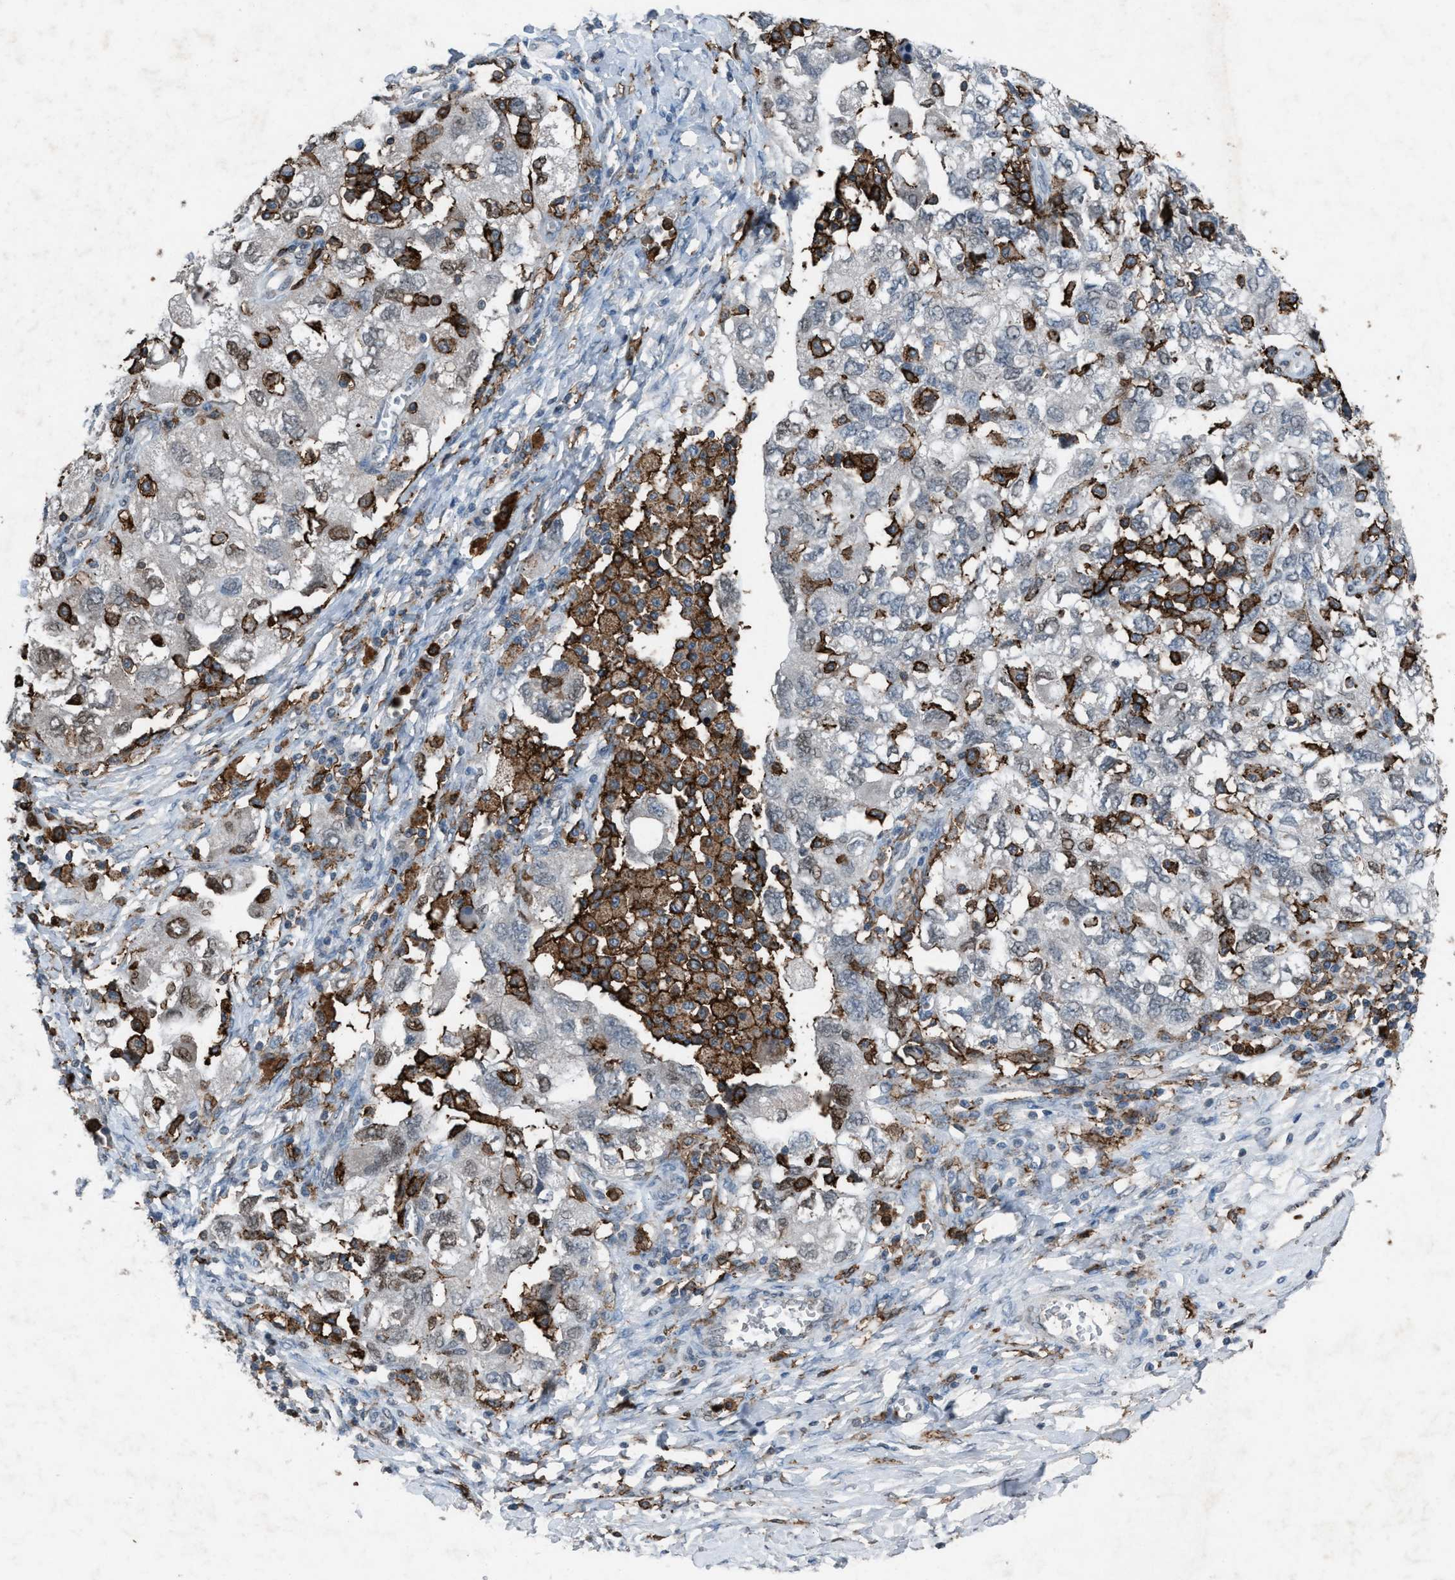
{"staining": {"intensity": "weak", "quantity": "<25%", "location": "cytoplasmic/membranous"}, "tissue": "ovarian cancer", "cell_type": "Tumor cells", "image_type": "cancer", "snomed": [{"axis": "morphology", "description": "Carcinoma, NOS"}, {"axis": "morphology", "description": "Cystadenocarcinoma, serous, NOS"}, {"axis": "topography", "description": "Ovary"}], "caption": "Tumor cells show no significant protein positivity in ovarian cancer.", "gene": "FCER1G", "patient": {"sex": "female", "age": 69}}